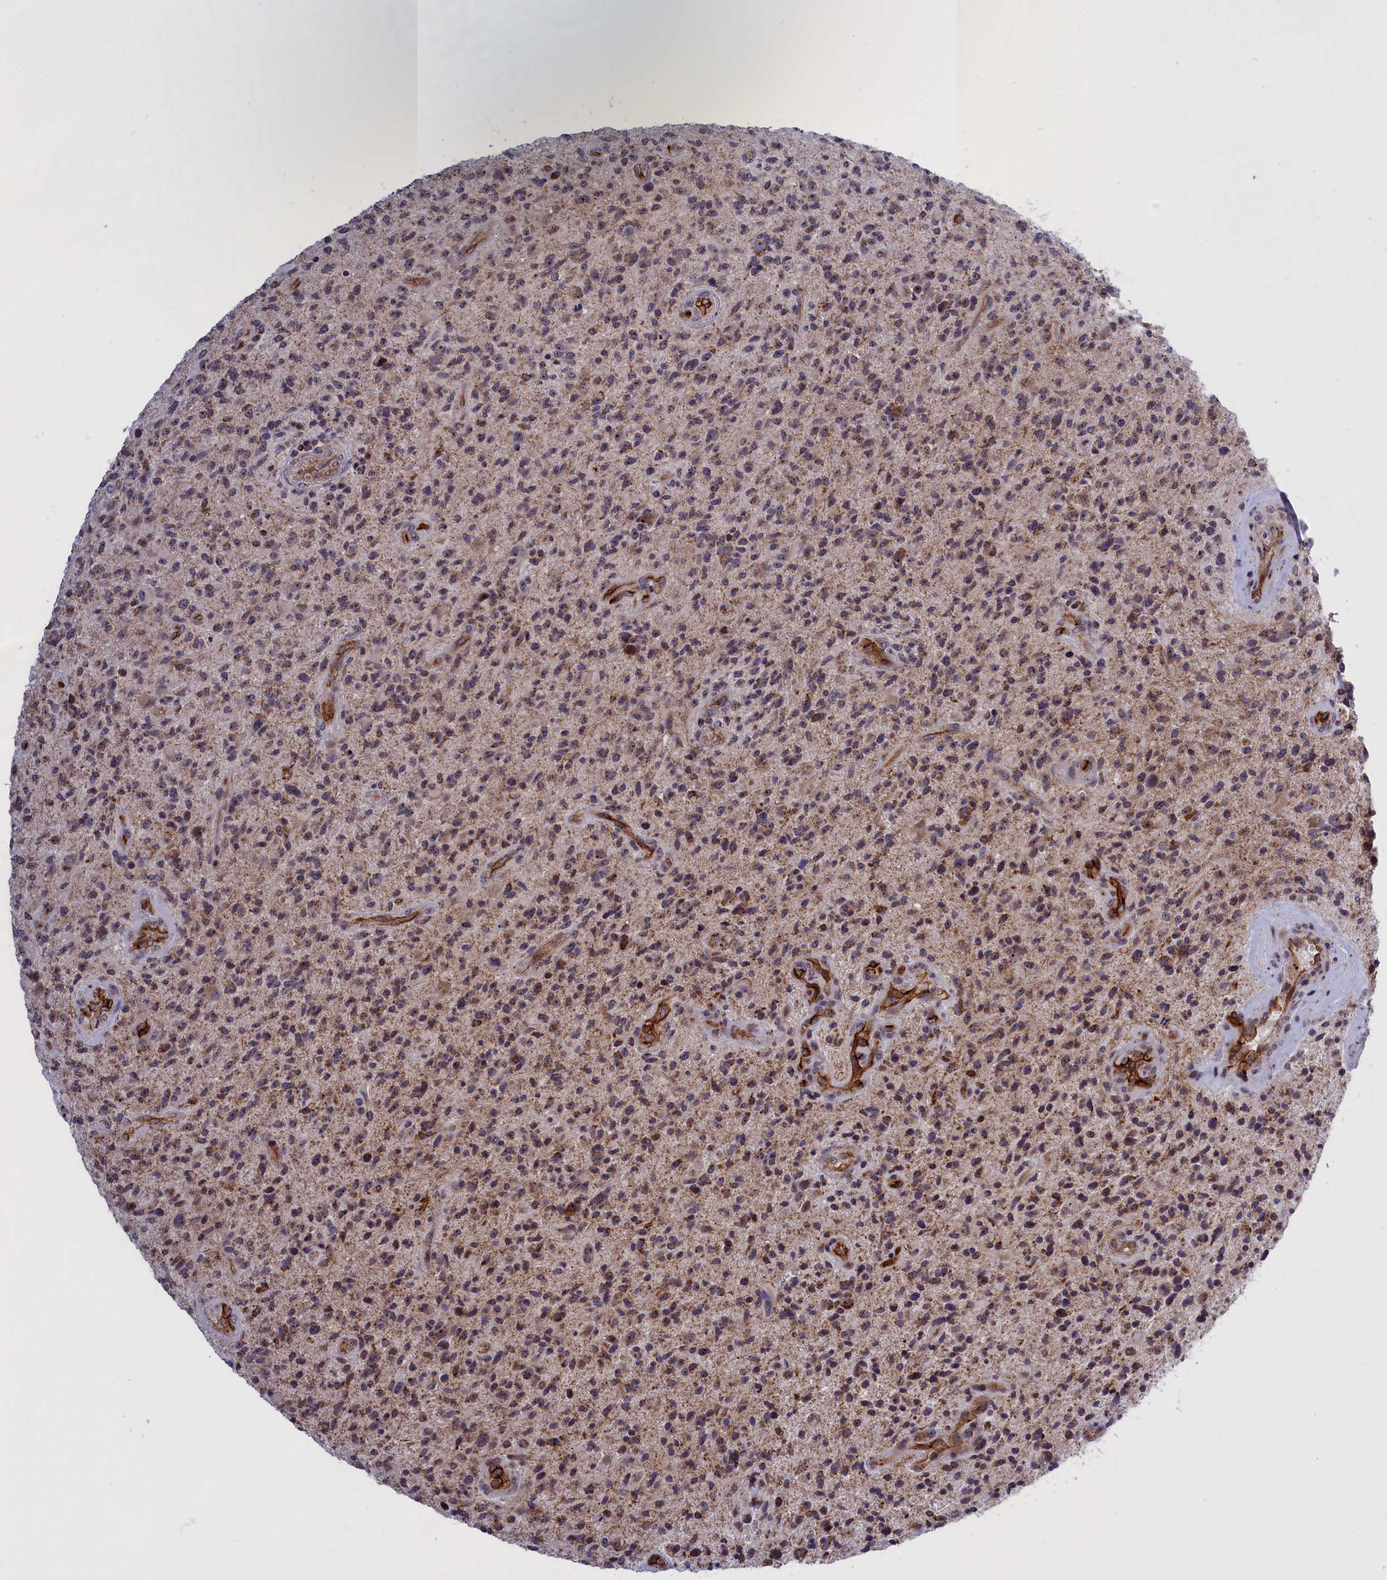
{"staining": {"intensity": "weak", "quantity": ">75%", "location": "cytoplasmic/membranous"}, "tissue": "glioma", "cell_type": "Tumor cells", "image_type": "cancer", "snomed": [{"axis": "morphology", "description": "Glioma, malignant, High grade"}, {"axis": "topography", "description": "Brain"}], "caption": "Glioma stained with DAB immunohistochemistry displays low levels of weak cytoplasmic/membranous expression in approximately >75% of tumor cells.", "gene": "MPND", "patient": {"sex": "male", "age": 47}}